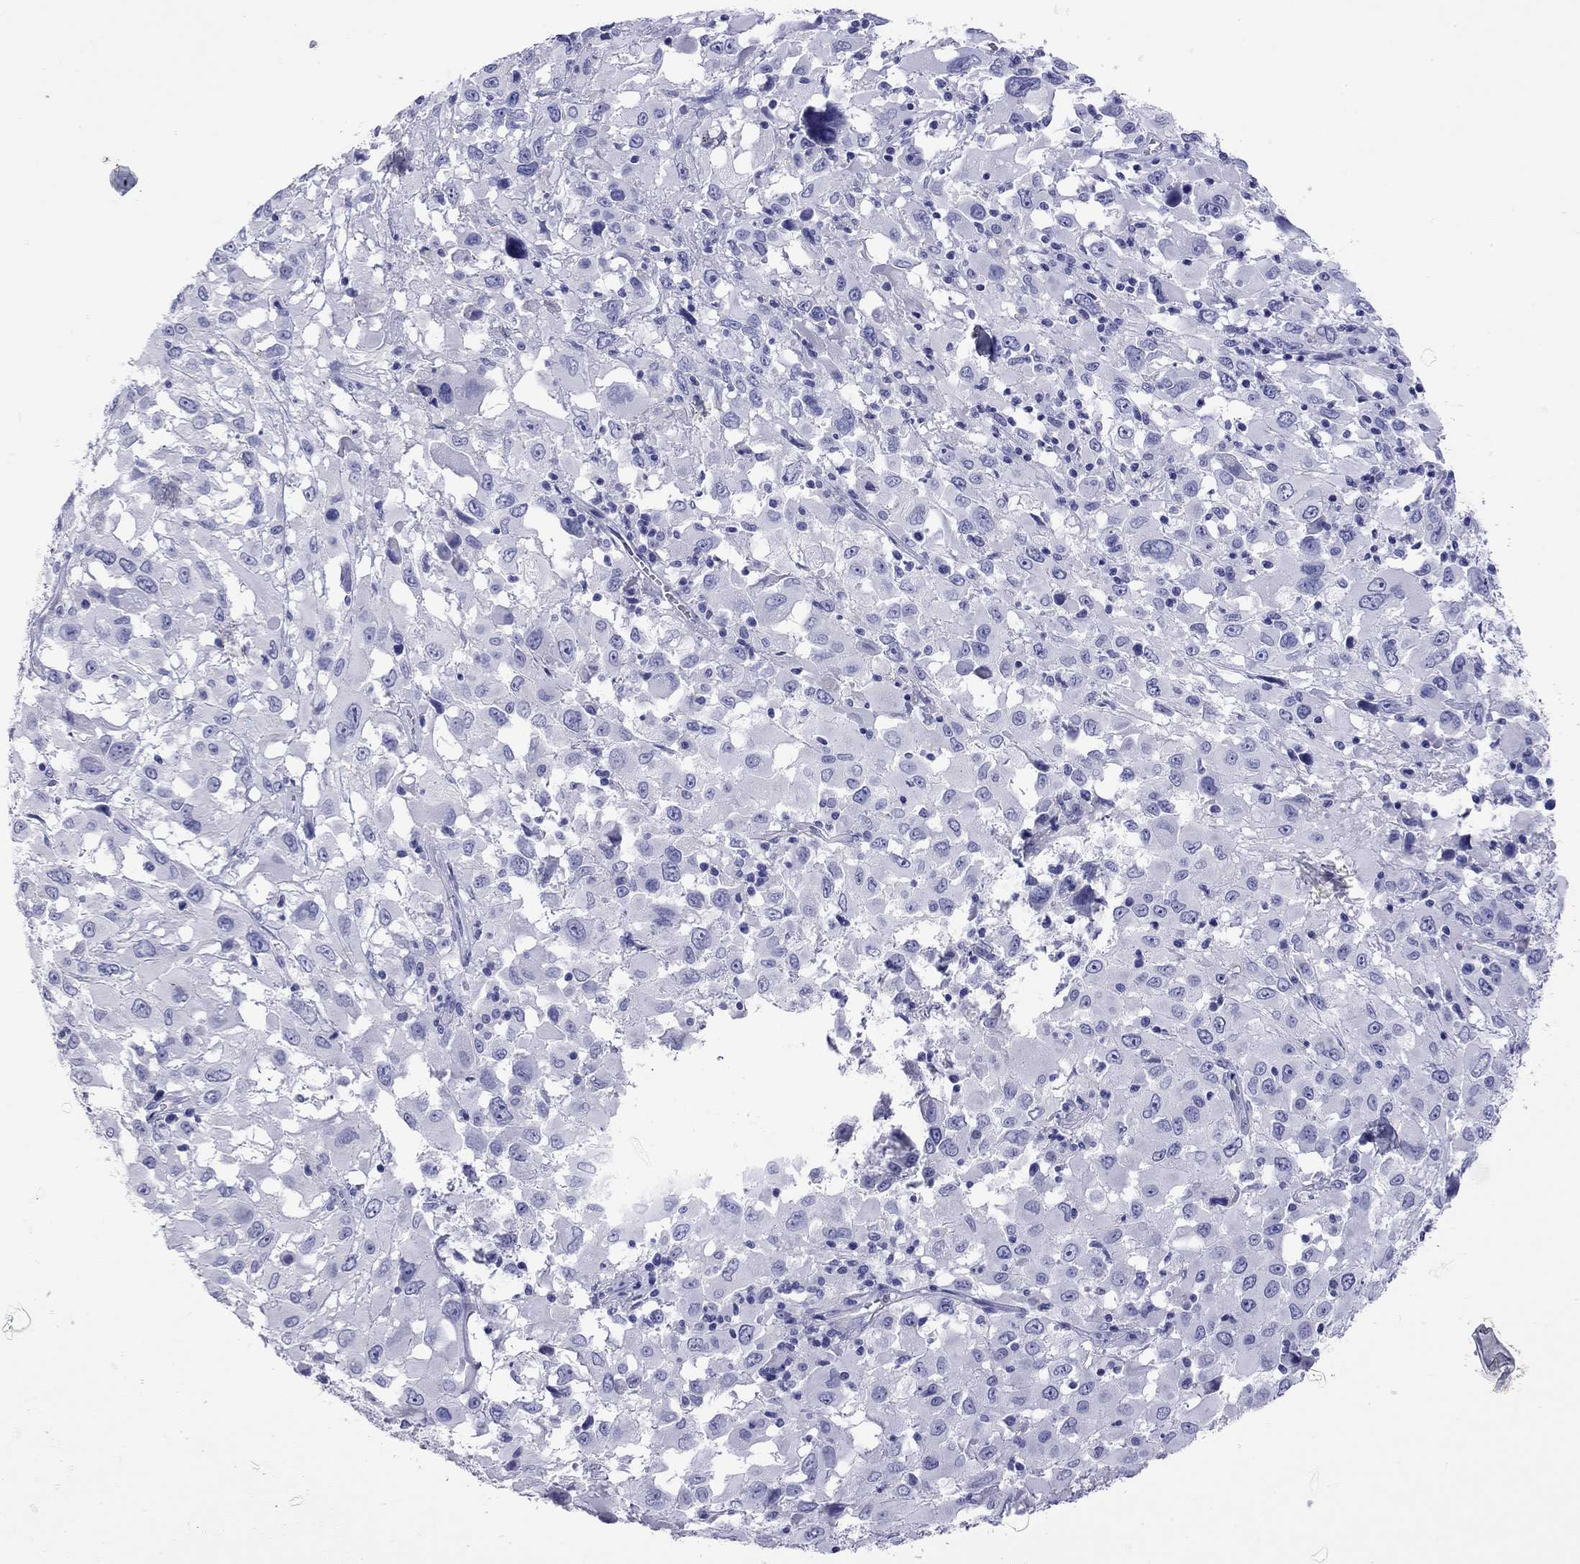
{"staining": {"intensity": "negative", "quantity": "none", "location": "none"}, "tissue": "melanoma", "cell_type": "Tumor cells", "image_type": "cancer", "snomed": [{"axis": "morphology", "description": "Malignant melanoma, Metastatic site"}, {"axis": "topography", "description": "Soft tissue"}], "caption": "This is a image of immunohistochemistry staining of malignant melanoma (metastatic site), which shows no staining in tumor cells. The staining is performed using DAB brown chromogen with nuclei counter-stained in using hematoxylin.", "gene": "KIAA2012", "patient": {"sex": "male", "age": 50}}